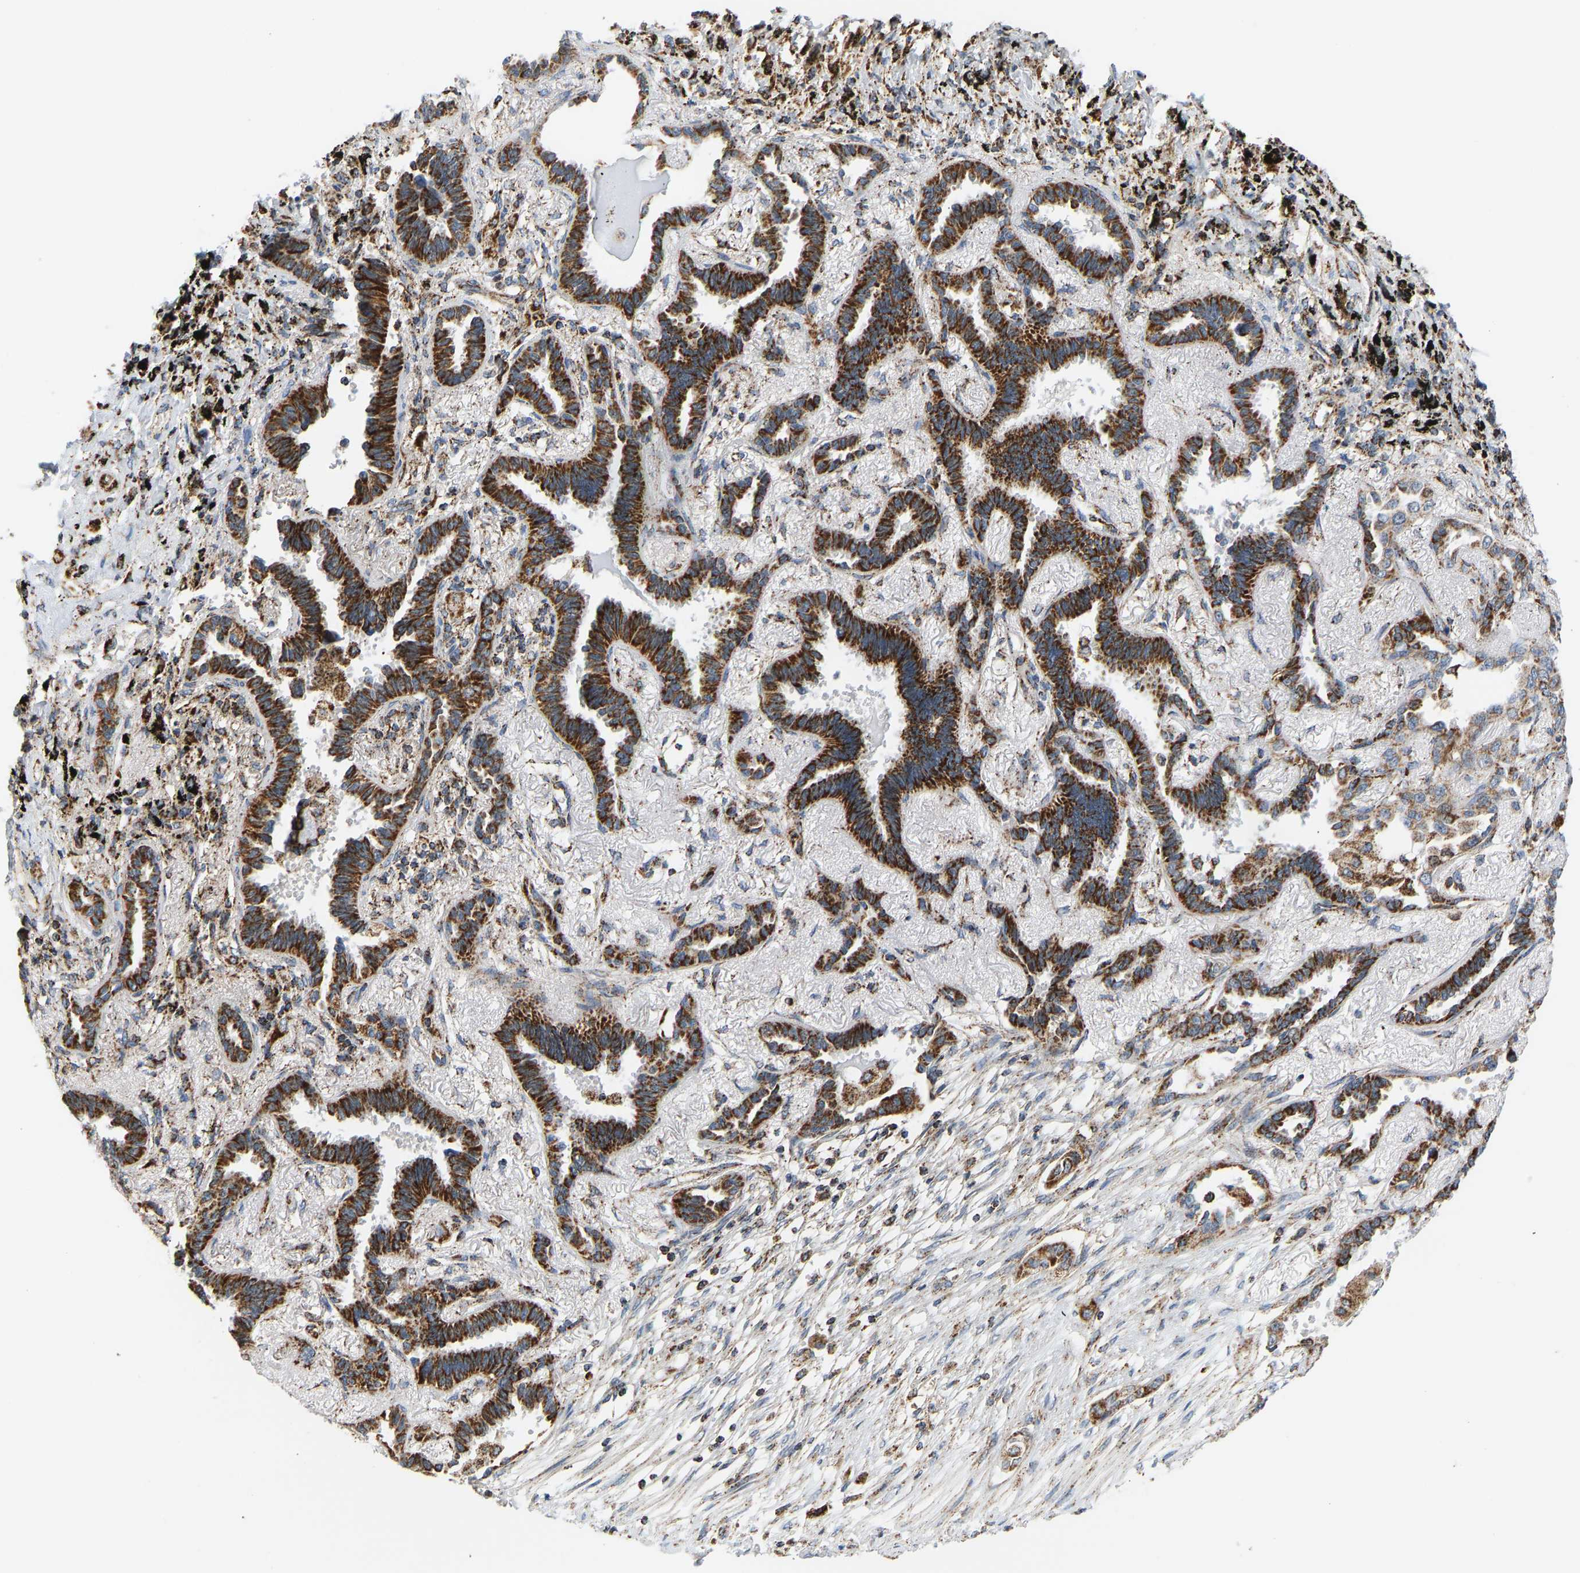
{"staining": {"intensity": "strong", "quantity": ">75%", "location": "cytoplasmic/membranous"}, "tissue": "lung cancer", "cell_type": "Tumor cells", "image_type": "cancer", "snomed": [{"axis": "morphology", "description": "Adenocarcinoma, NOS"}, {"axis": "topography", "description": "Lung"}], "caption": "Immunohistochemical staining of human lung cancer shows high levels of strong cytoplasmic/membranous positivity in approximately >75% of tumor cells.", "gene": "GPSM2", "patient": {"sex": "male", "age": 59}}